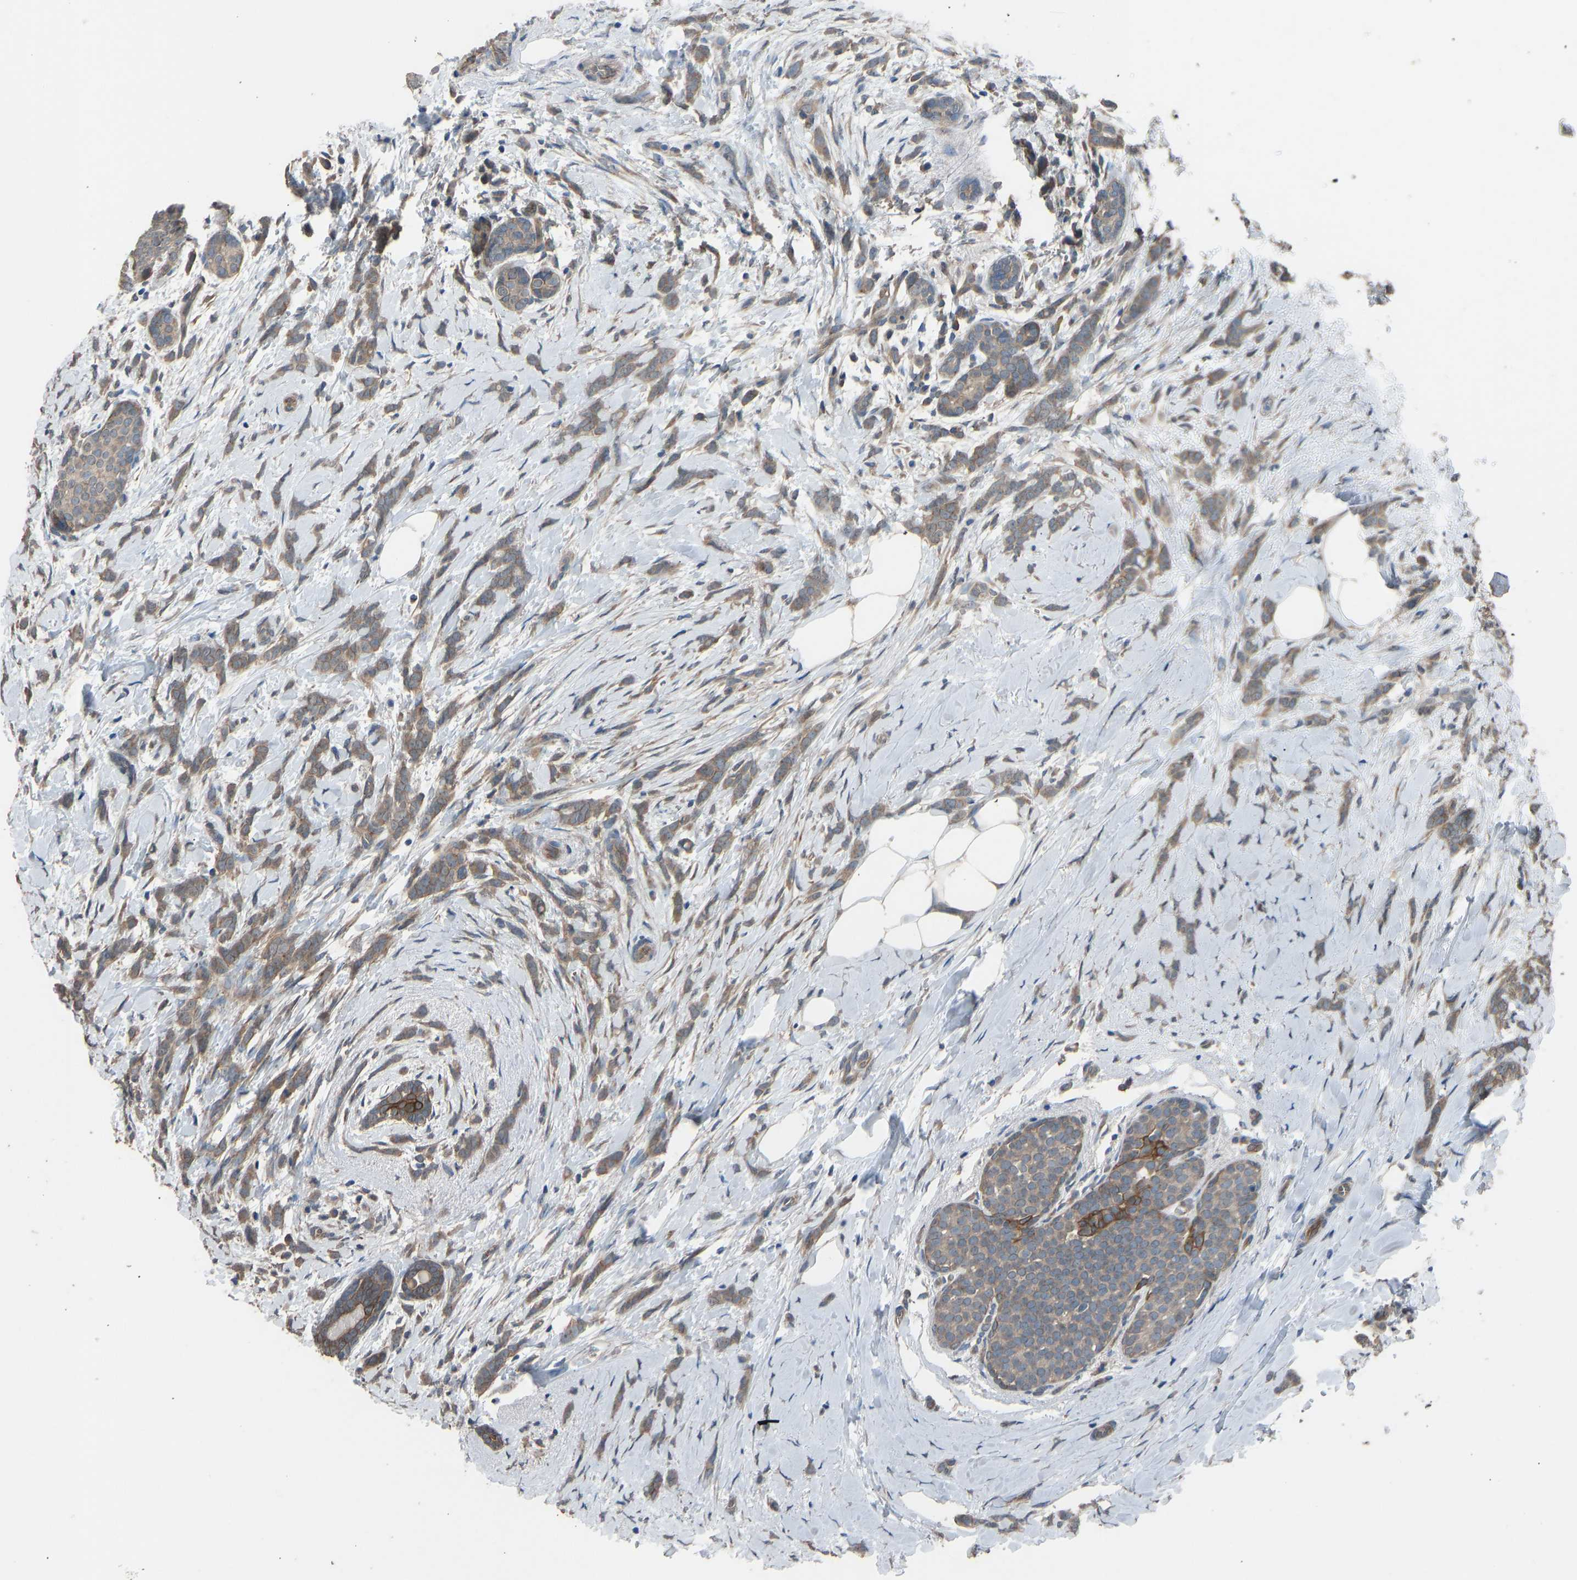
{"staining": {"intensity": "moderate", "quantity": ">75%", "location": "cytoplasmic/membranous"}, "tissue": "breast cancer", "cell_type": "Tumor cells", "image_type": "cancer", "snomed": [{"axis": "morphology", "description": "Lobular carcinoma, in situ"}, {"axis": "morphology", "description": "Lobular carcinoma"}, {"axis": "topography", "description": "Breast"}], "caption": "This is an image of immunohistochemistry (IHC) staining of breast lobular carcinoma in situ, which shows moderate positivity in the cytoplasmic/membranous of tumor cells.", "gene": "SLC43A1", "patient": {"sex": "female", "age": 41}}